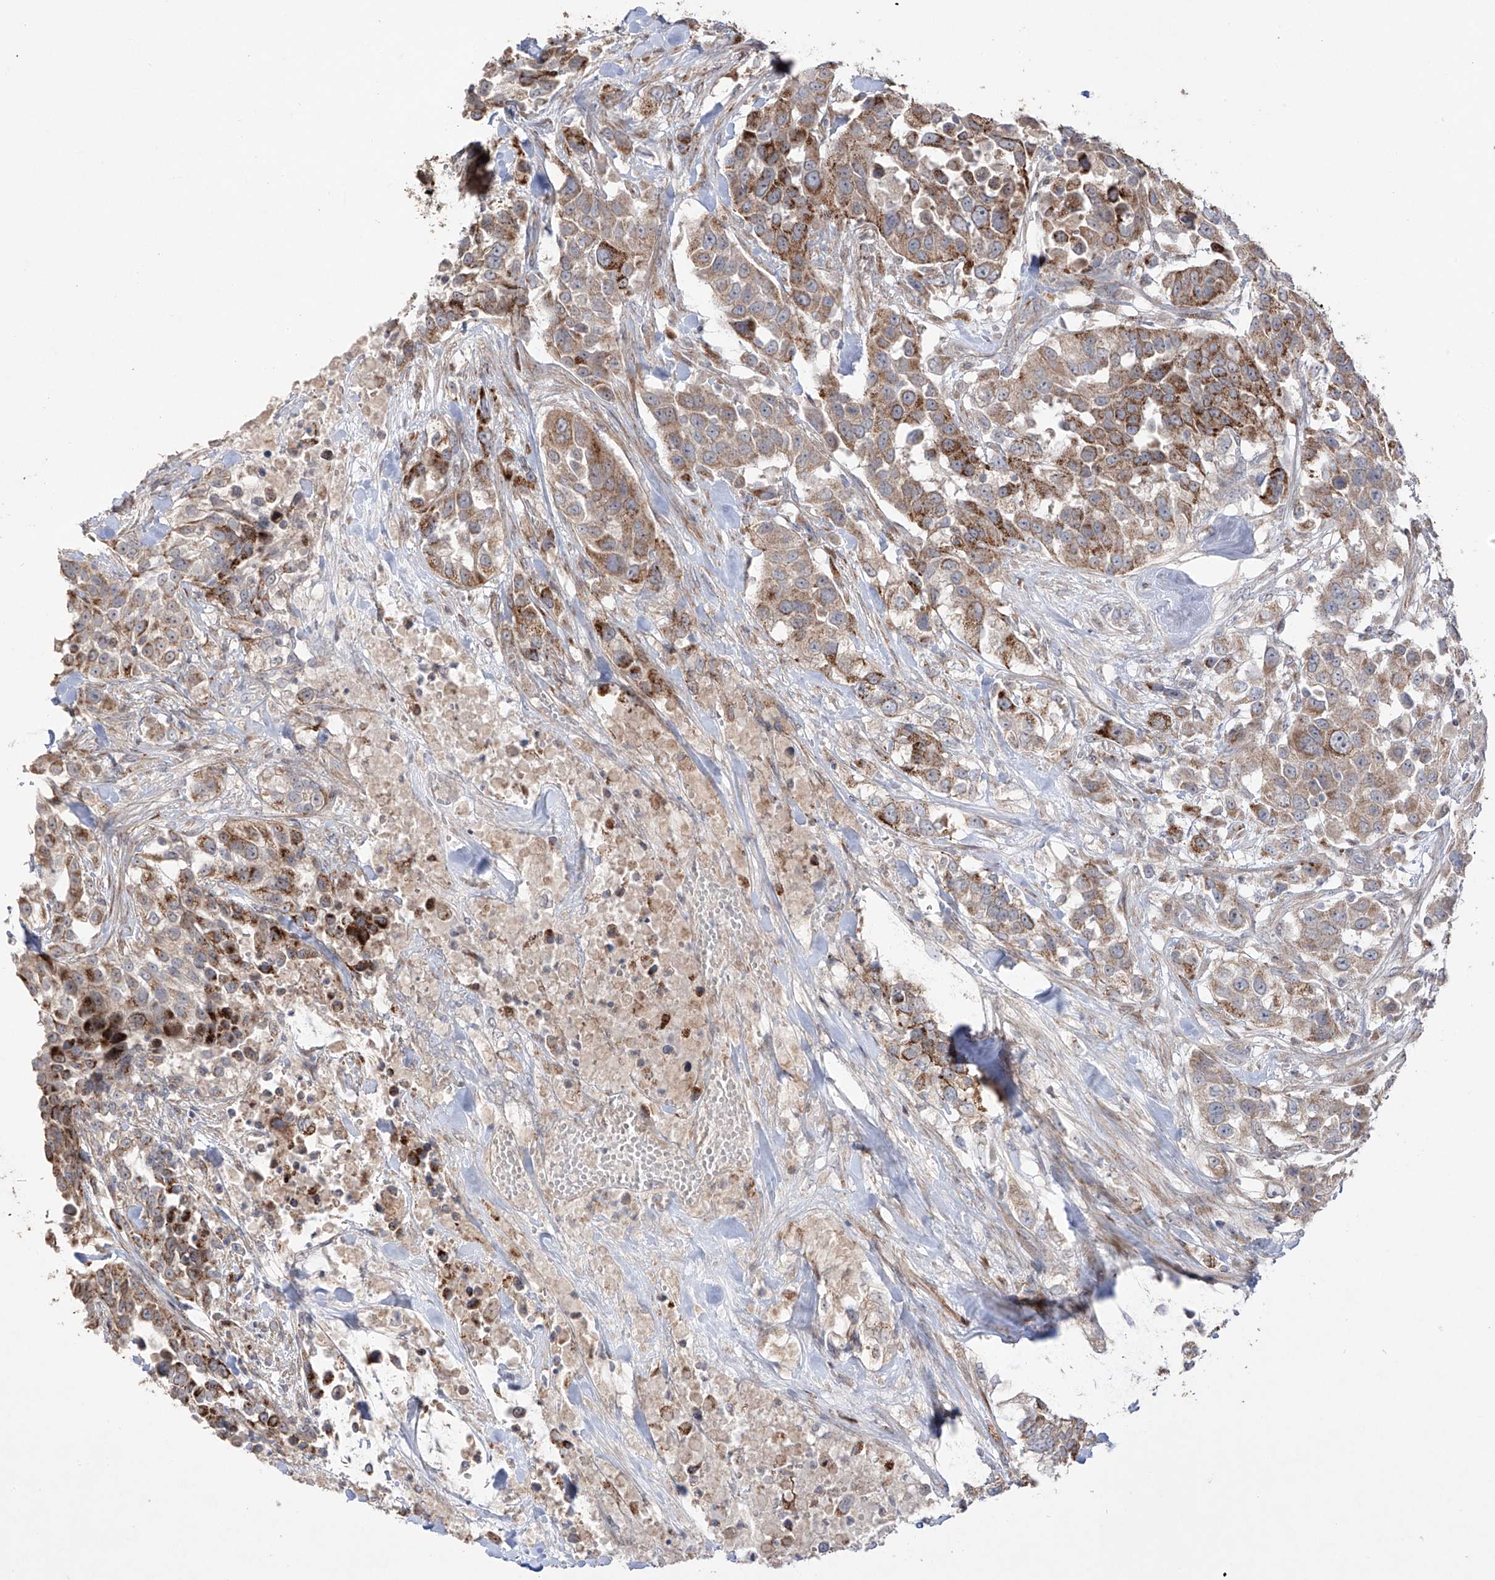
{"staining": {"intensity": "moderate", "quantity": "25%-75%", "location": "cytoplasmic/membranous"}, "tissue": "urothelial cancer", "cell_type": "Tumor cells", "image_type": "cancer", "snomed": [{"axis": "morphology", "description": "Urothelial carcinoma, High grade"}, {"axis": "topography", "description": "Urinary bladder"}], "caption": "Immunohistochemistry (DAB (3,3'-diaminobenzidine)) staining of human urothelial carcinoma (high-grade) shows moderate cytoplasmic/membranous protein positivity in about 25%-75% of tumor cells.", "gene": "YKT6", "patient": {"sex": "female", "age": 80}}